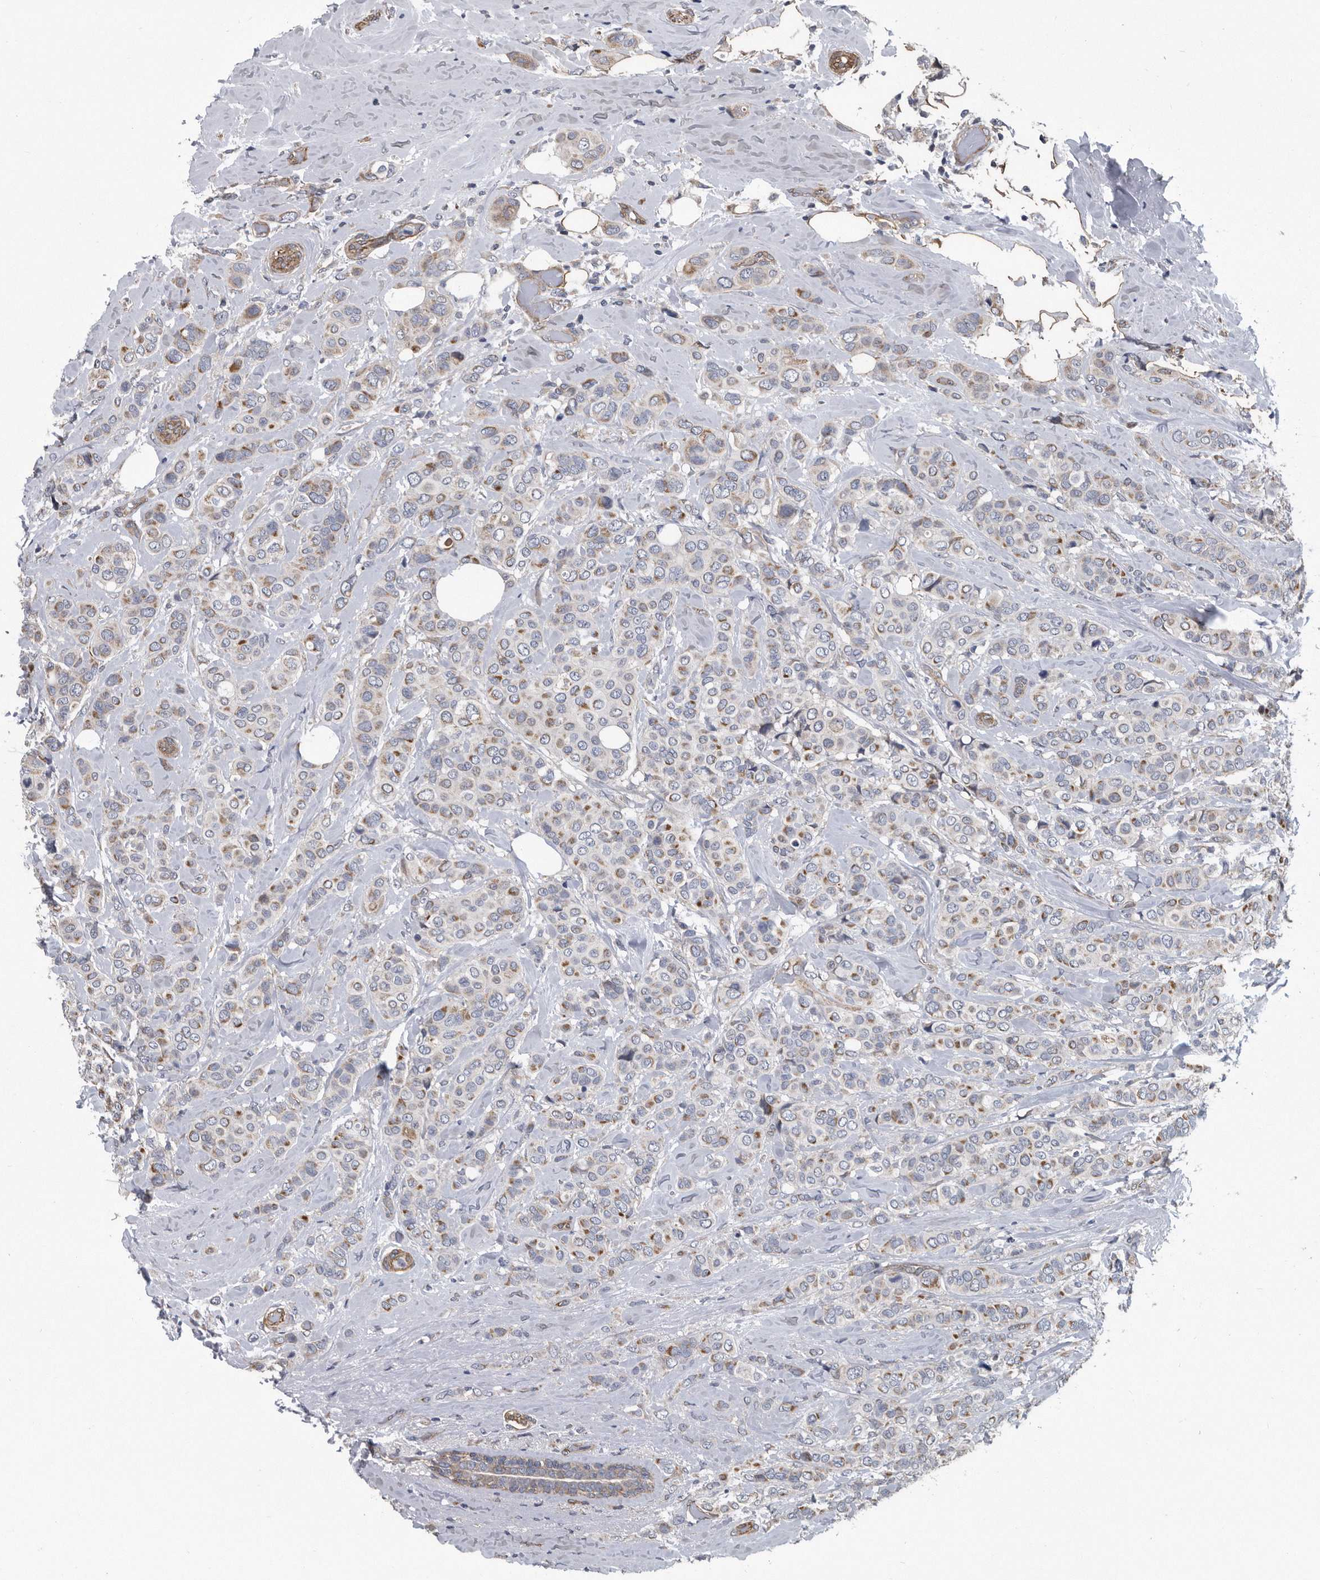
{"staining": {"intensity": "weak", "quantity": "25%-75%", "location": "cytoplasmic/membranous"}, "tissue": "breast cancer", "cell_type": "Tumor cells", "image_type": "cancer", "snomed": [{"axis": "morphology", "description": "Lobular carcinoma"}, {"axis": "topography", "description": "Breast"}], "caption": "Human breast lobular carcinoma stained with a protein marker reveals weak staining in tumor cells.", "gene": "ARMCX1", "patient": {"sex": "female", "age": 51}}